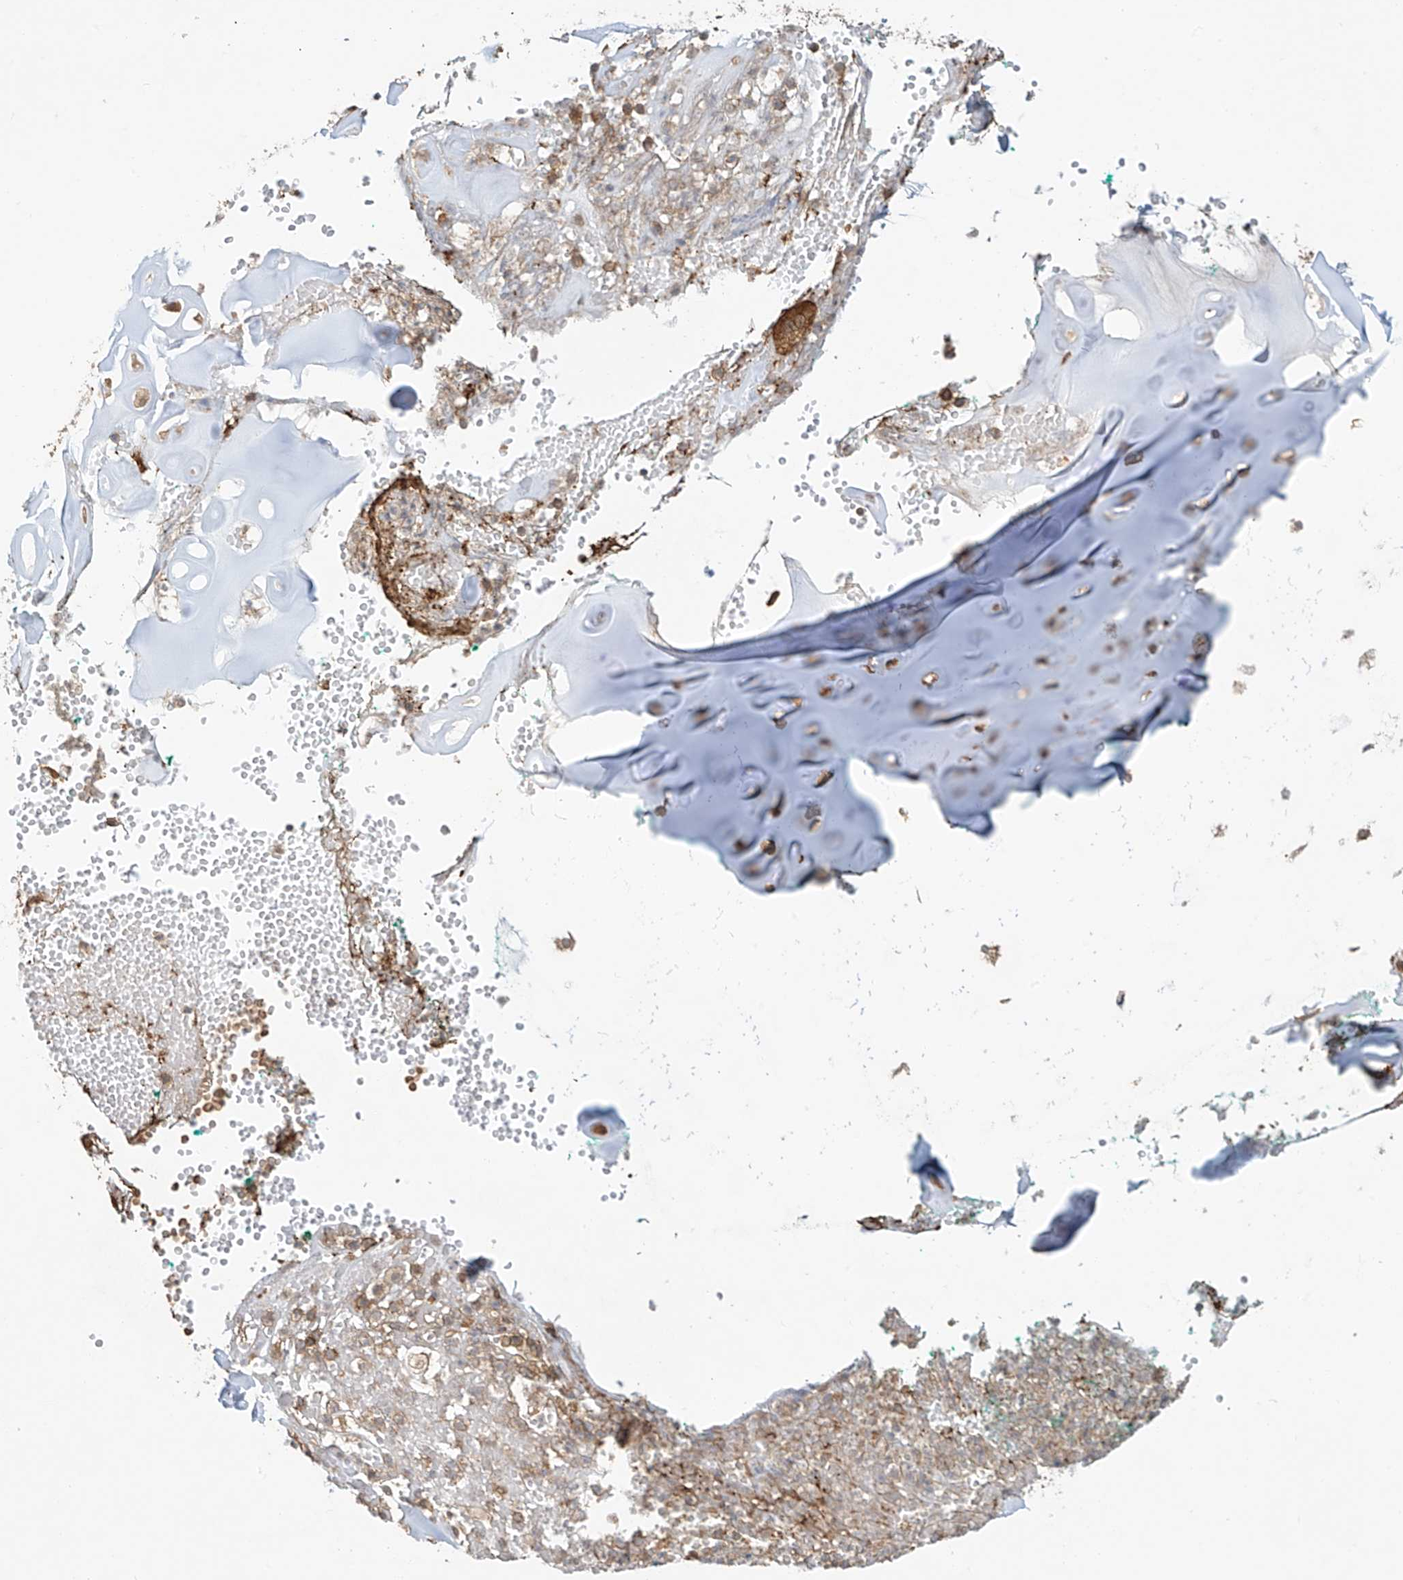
{"staining": {"intensity": "moderate", "quantity": ">75%", "location": "cytoplasmic/membranous"}, "tissue": "soft tissue", "cell_type": "Chondrocytes", "image_type": "normal", "snomed": [{"axis": "morphology", "description": "Normal tissue, NOS"}, {"axis": "morphology", "description": "Basal cell carcinoma"}, {"axis": "topography", "description": "Cartilage tissue"}, {"axis": "topography", "description": "Nasopharynx"}, {"axis": "topography", "description": "Oral tissue"}], "caption": "Moderate cytoplasmic/membranous protein expression is appreciated in about >75% of chondrocytes in soft tissue.", "gene": "CSMD3", "patient": {"sex": "female", "age": 77}}